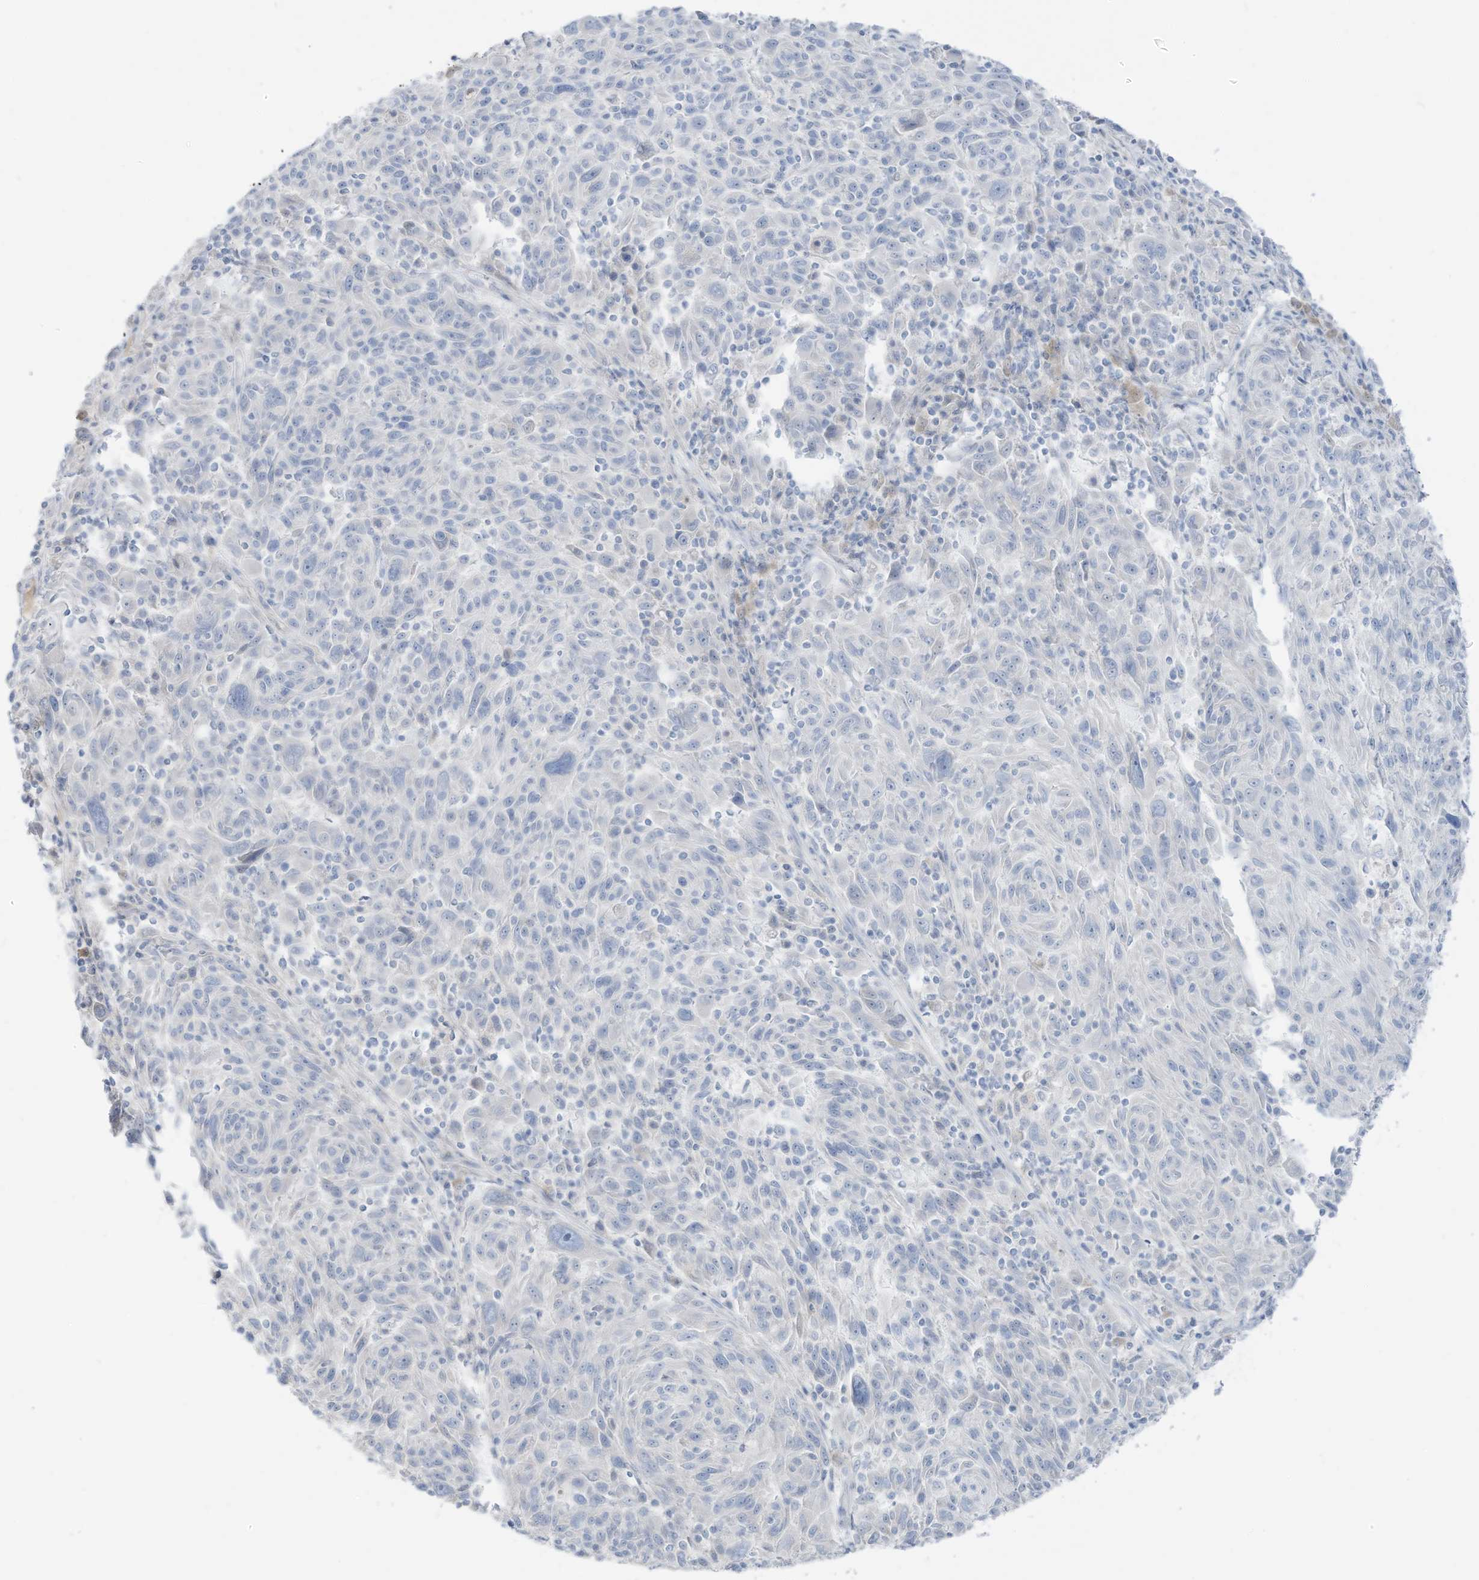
{"staining": {"intensity": "negative", "quantity": "none", "location": "none"}, "tissue": "melanoma", "cell_type": "Tumor cells", "image_type": "cancer", "snomed": [{"axis": "morphology", "description": "Malignant melanoma, NOS"}, {"axis": "topography", "description": "Skin"}], "caption": "A histopathology image of malignant melanoma stained for a protein reveals no brown staining in tumor cells.", "gene": "C11orf87", "patient": {"sex": "male", "age": 53}}